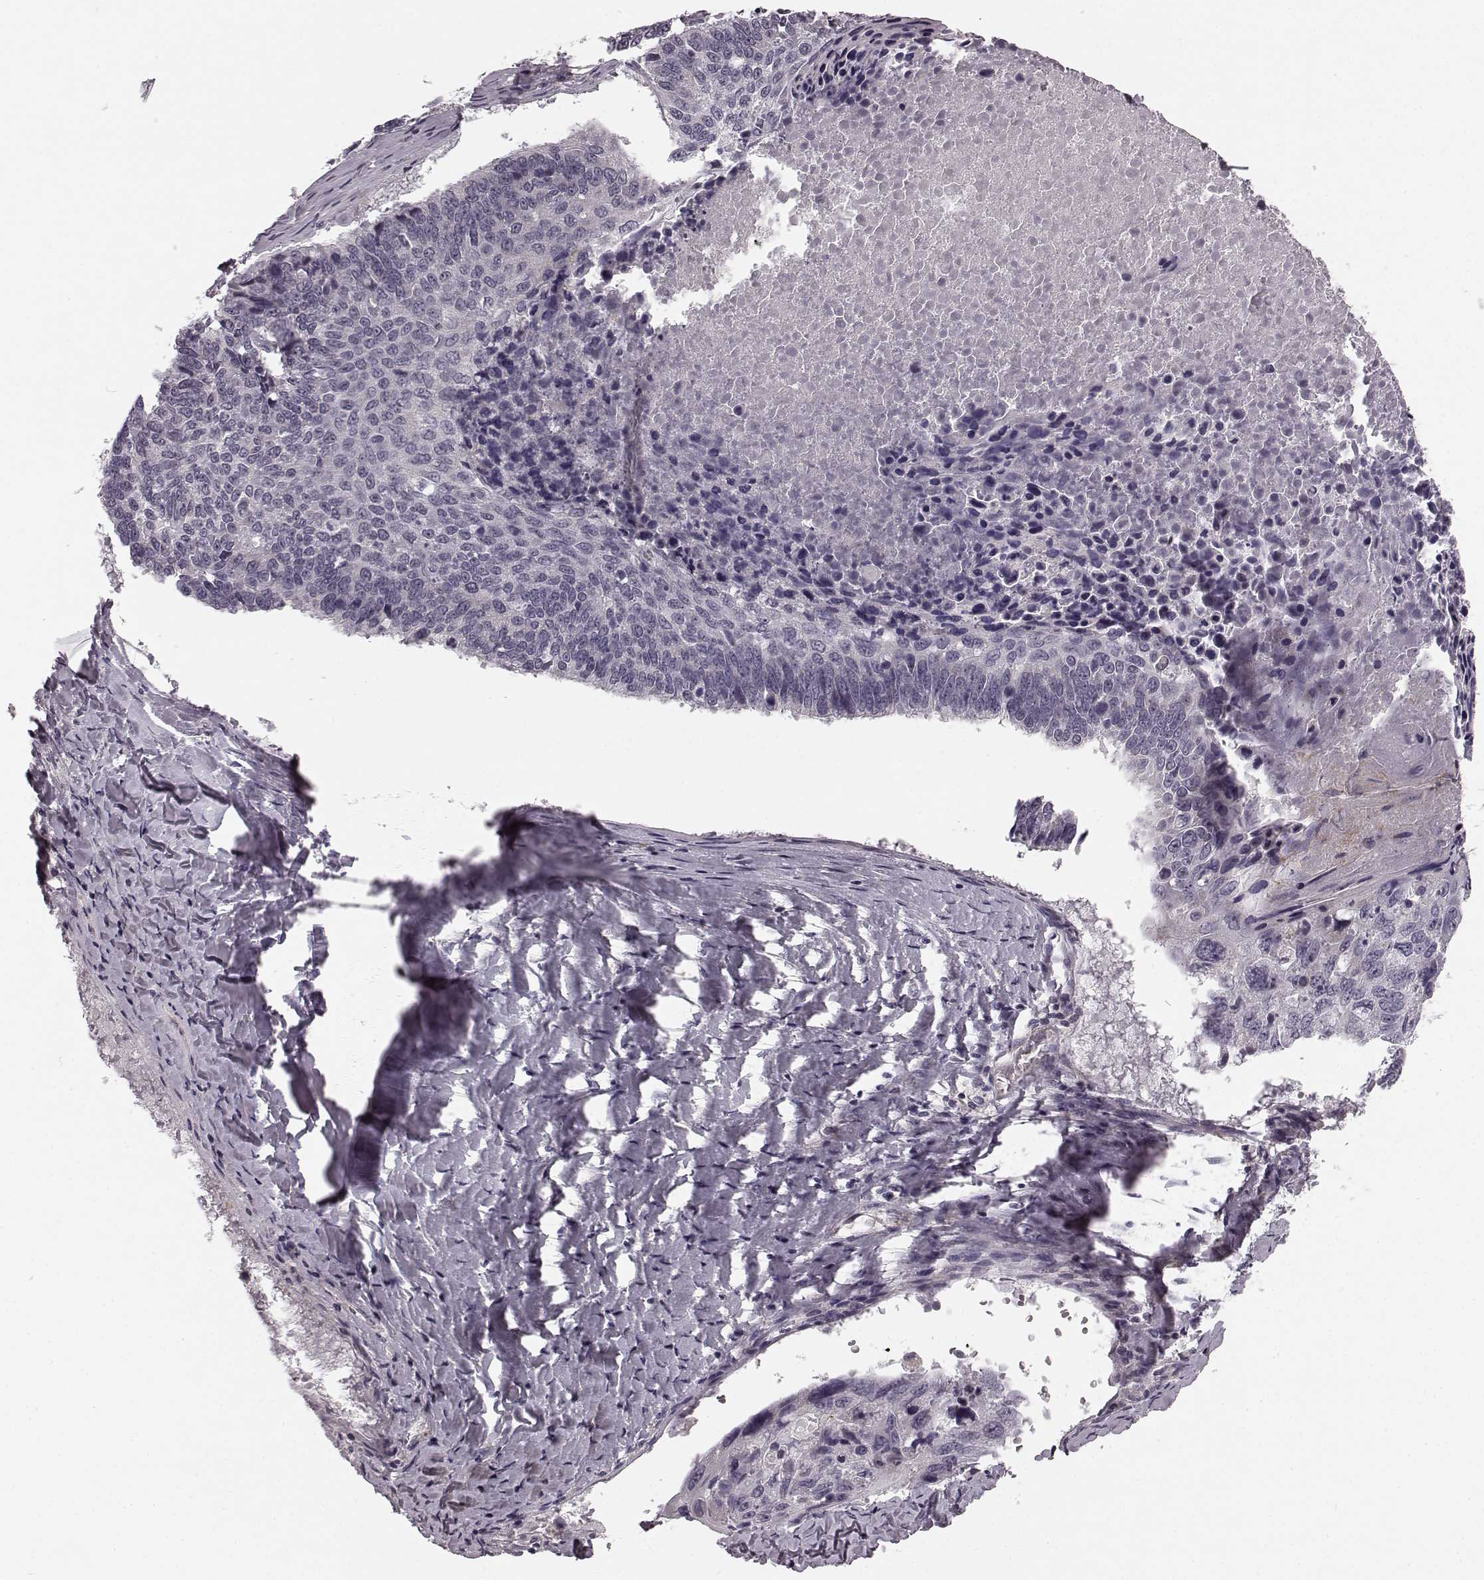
{"staining": {"intensity": "negative", "quantity": "none", "location": "none"}, "tissue": "lung cancer", "cell_type": "Tumor cells", "image_type": "cancer", "snomed": [{"axis": "morphology", "description": "Squamous cell carcinoma, NOS"}, {"axis": "topography", "description": "Lung"}], "caption": "Squamous cell carcinoma (lung) was stained to show a protein in brown. There is no significant expression in tumor cells.", "gene": "FAM234B", "patient": {"sex": "male", "age": 73}}